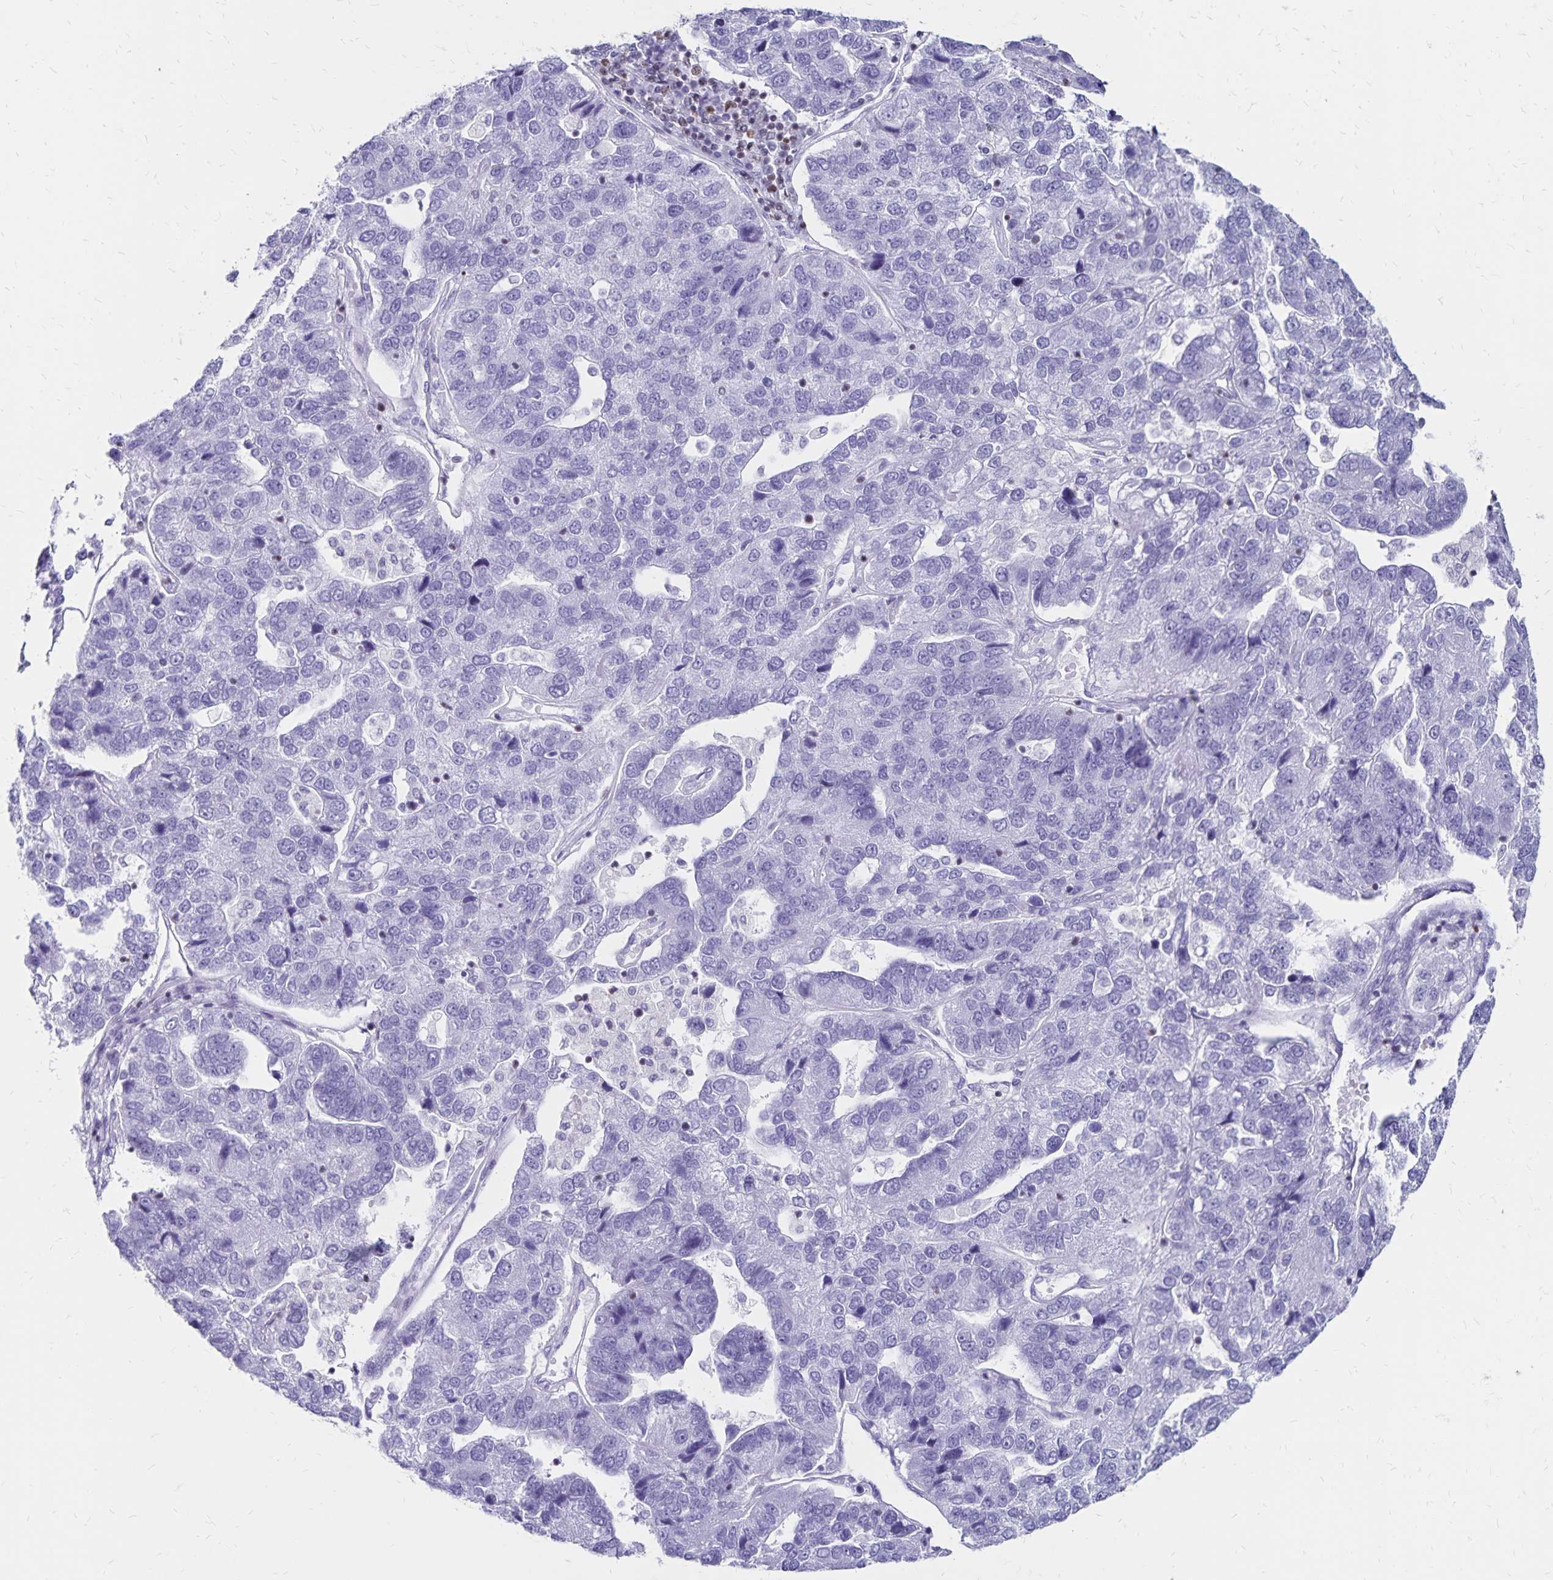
{"staining": {"intensity": "negative", "quantity": "none", "location": "none"}, "tissue": "pancreatic cancer", "cell_type": "Tumor cells", "image_type": "cancer", "snomed": [{"axis": "morphology", "description": "Adenocarcinoma, NOS"}, {"axis": "topography", "description": "Pancreas"}], "caption": "Micrograph shows no protein expression in tumor cells of pancreatic adenocarcinoma tissue. (DAB (3,3'-diaminobenzidine) immunohistochemistry (IHC) with hematoxylin counter stain).", "gene": "IKZF1", "patient": {"sex": "female", "age": 61}}